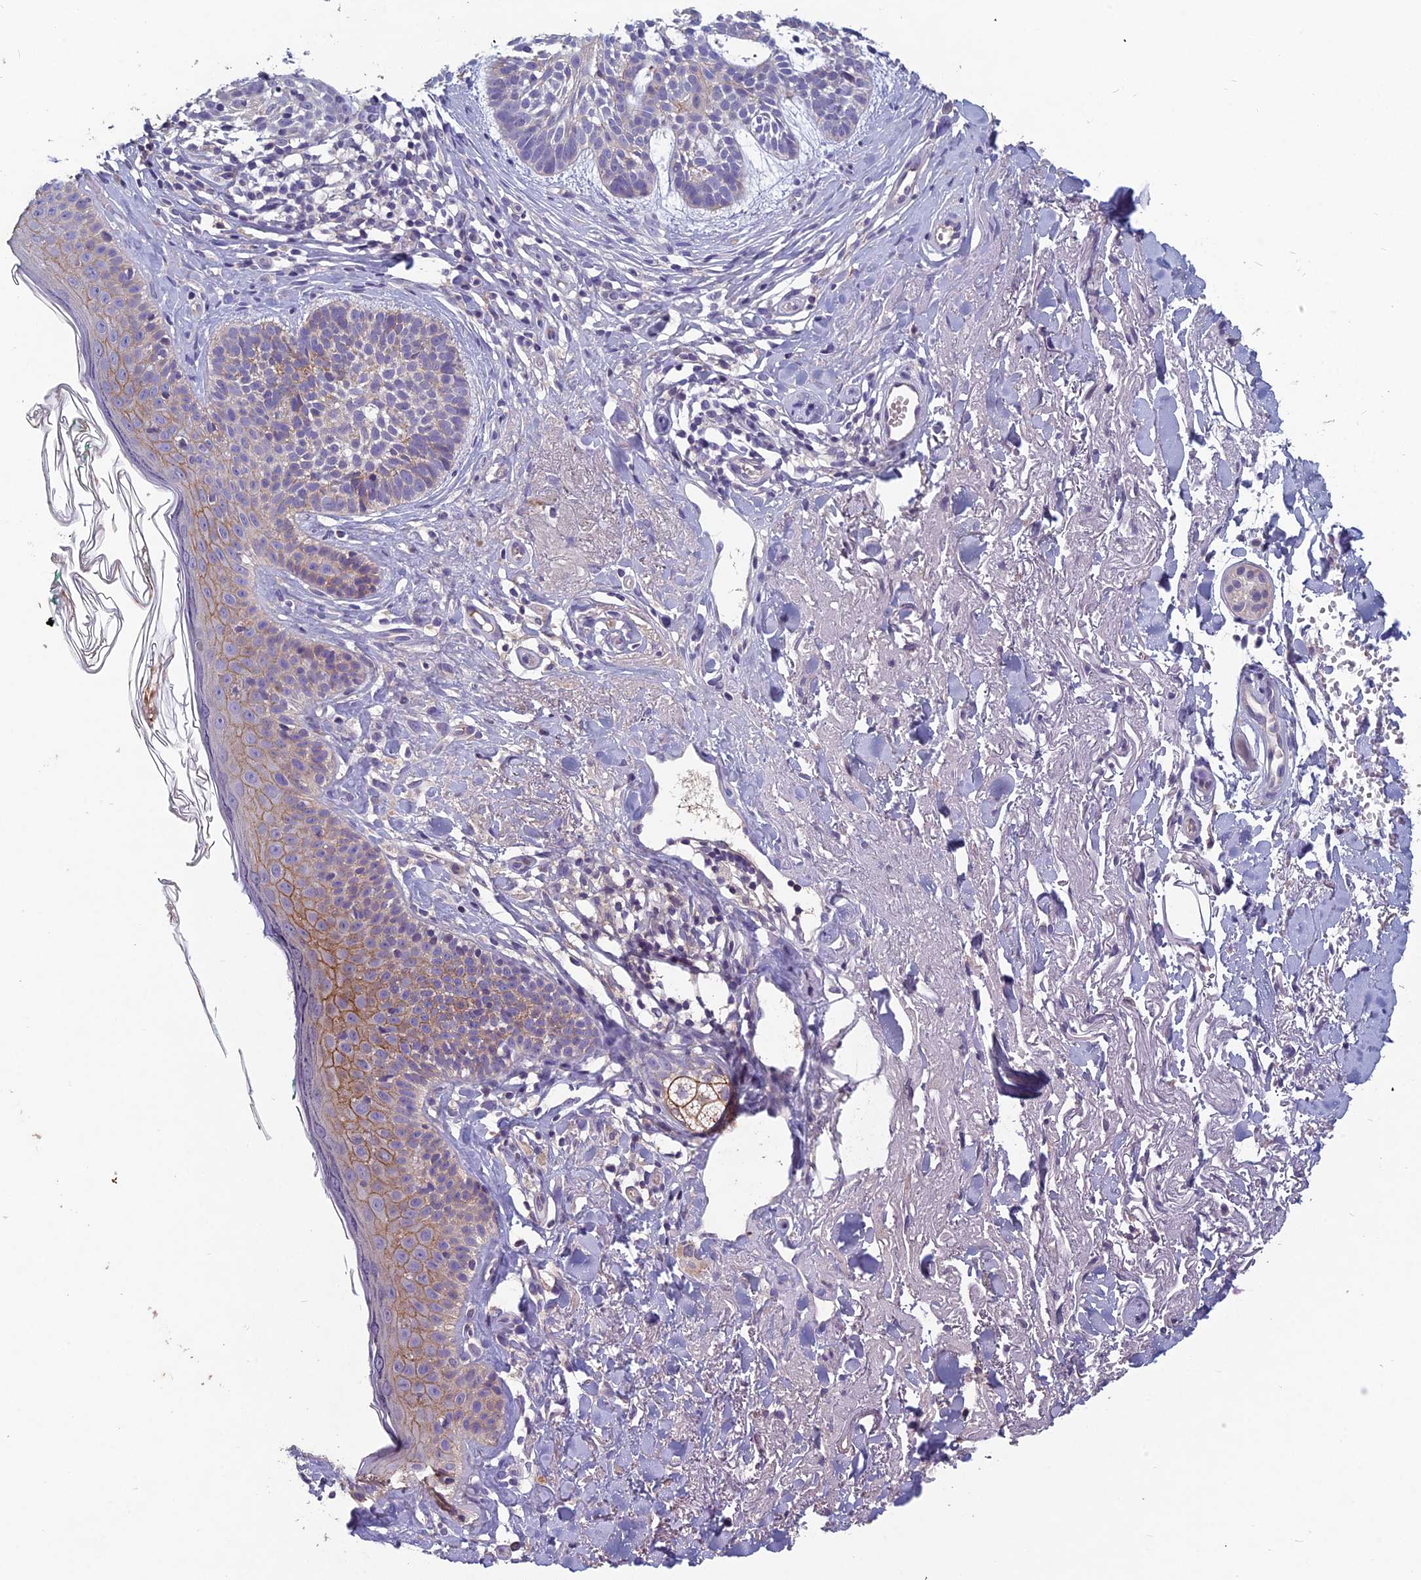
{"staining": {"intensity": "negative", "quantity": "none", "location": "none"}, "tissue": "skin cancer", "cell_type": "Tumor cells", "image_type": "cancer", "snomed": [{"axis": "morphology", "description": "Basal cell carcinoma"}, {"axis": "topography", "description": "Skin"}], "caption": "DAB (3,3'-diaminobenzidine) immunohistochemical staining of human skin cancer (basal cell carcinoma) displays no significant staining in tumor cells.", "gene": "CEACAM16", "patient": {"sex": "male", "age": 71}}